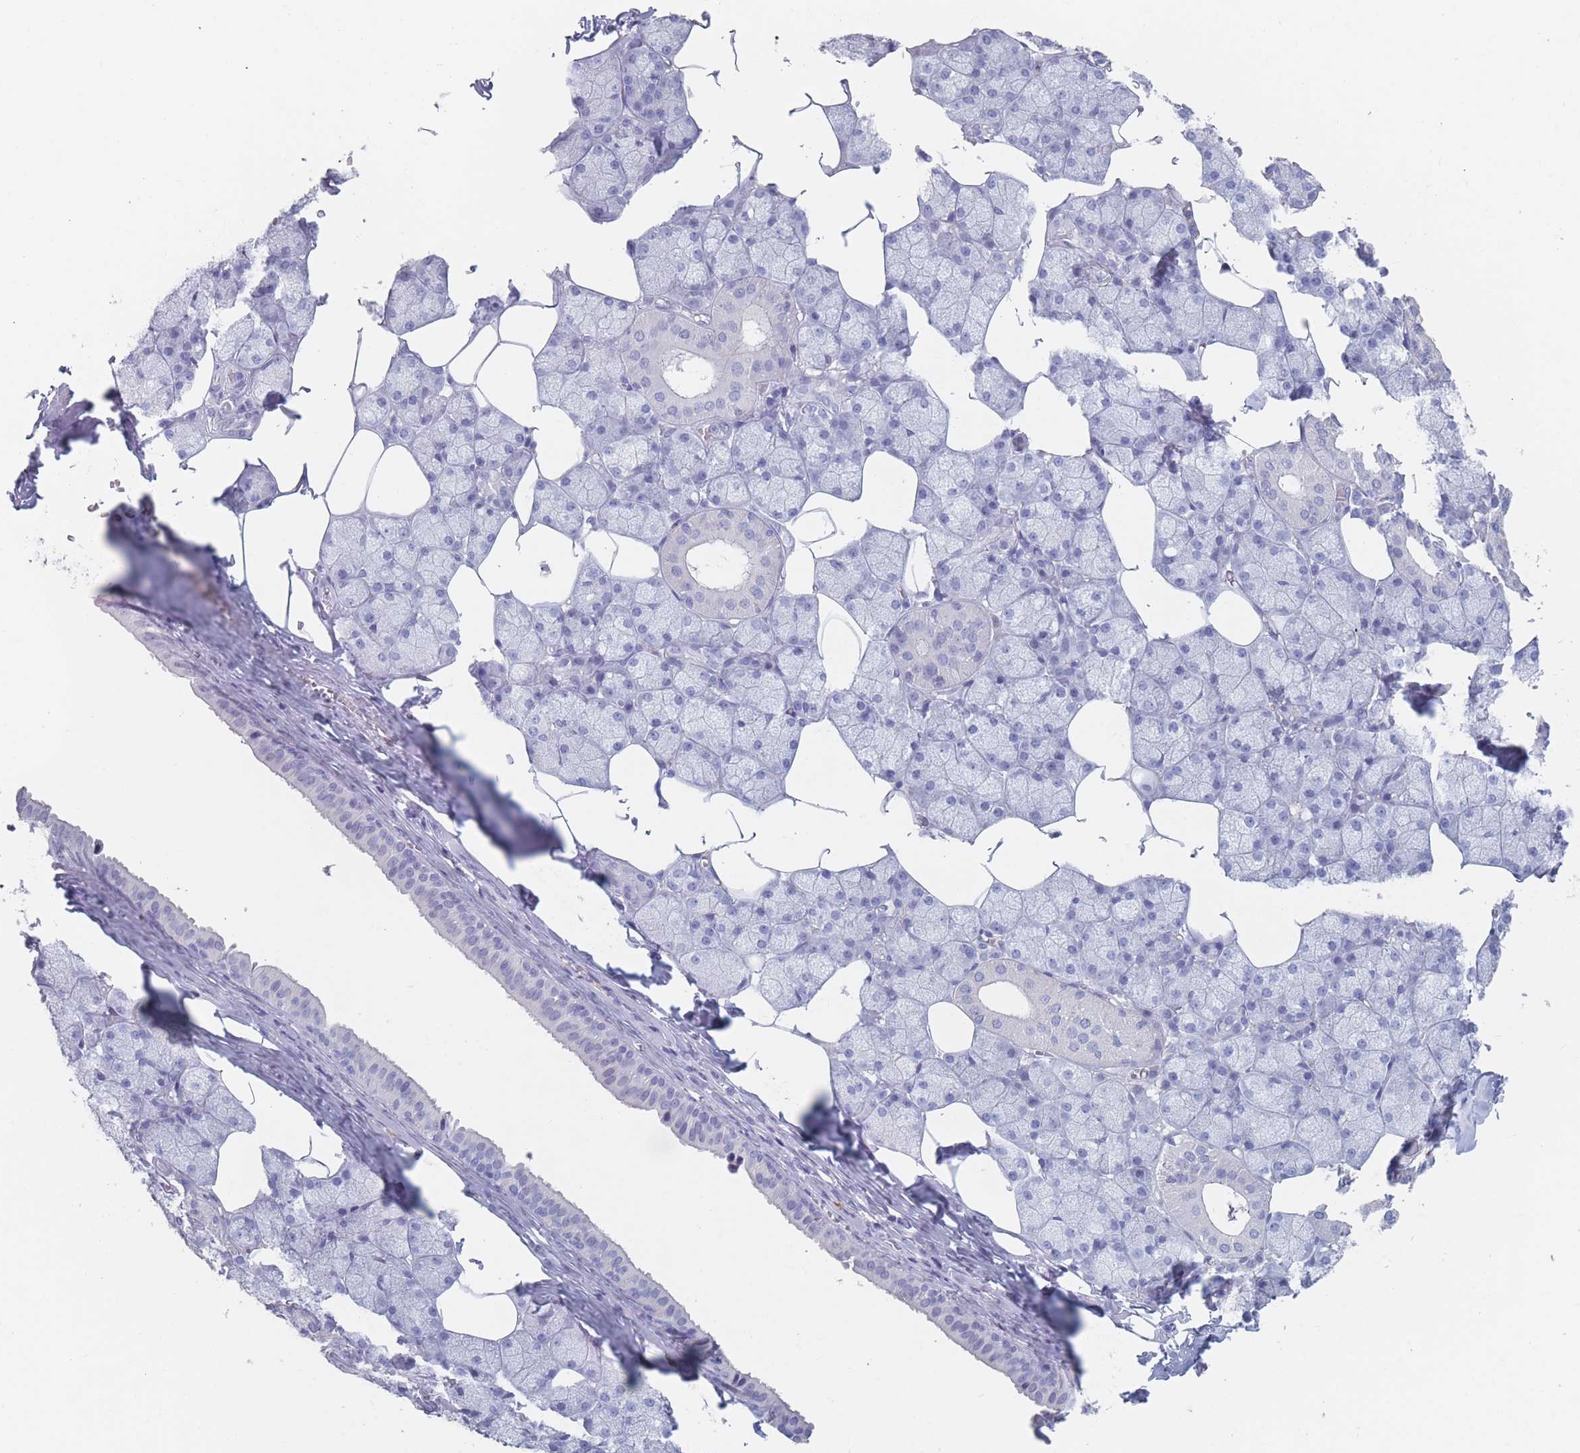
{"staining": {"intensity": "moderate", "quantity": "<25%", "location": "cytoplasmic/membranous"}, "tissue": "salivary gland", "cell_type": "Glandular cells", "image_type": "normal", "snomed": [{"axis": "morphology", "description": "Normal tissue, NOS"}, {"axis": "topography", "description": "Salivary gland"}], "caption": "IHC histopathology image of unremarkable salivary gland stained for a protein (brown), which reveals low levels of moderate cytoplasmic/membranous staining in about <25% of glandular cells.", "gene": "ATP1A3", "patient": {"sex": "male", "age": 62}}